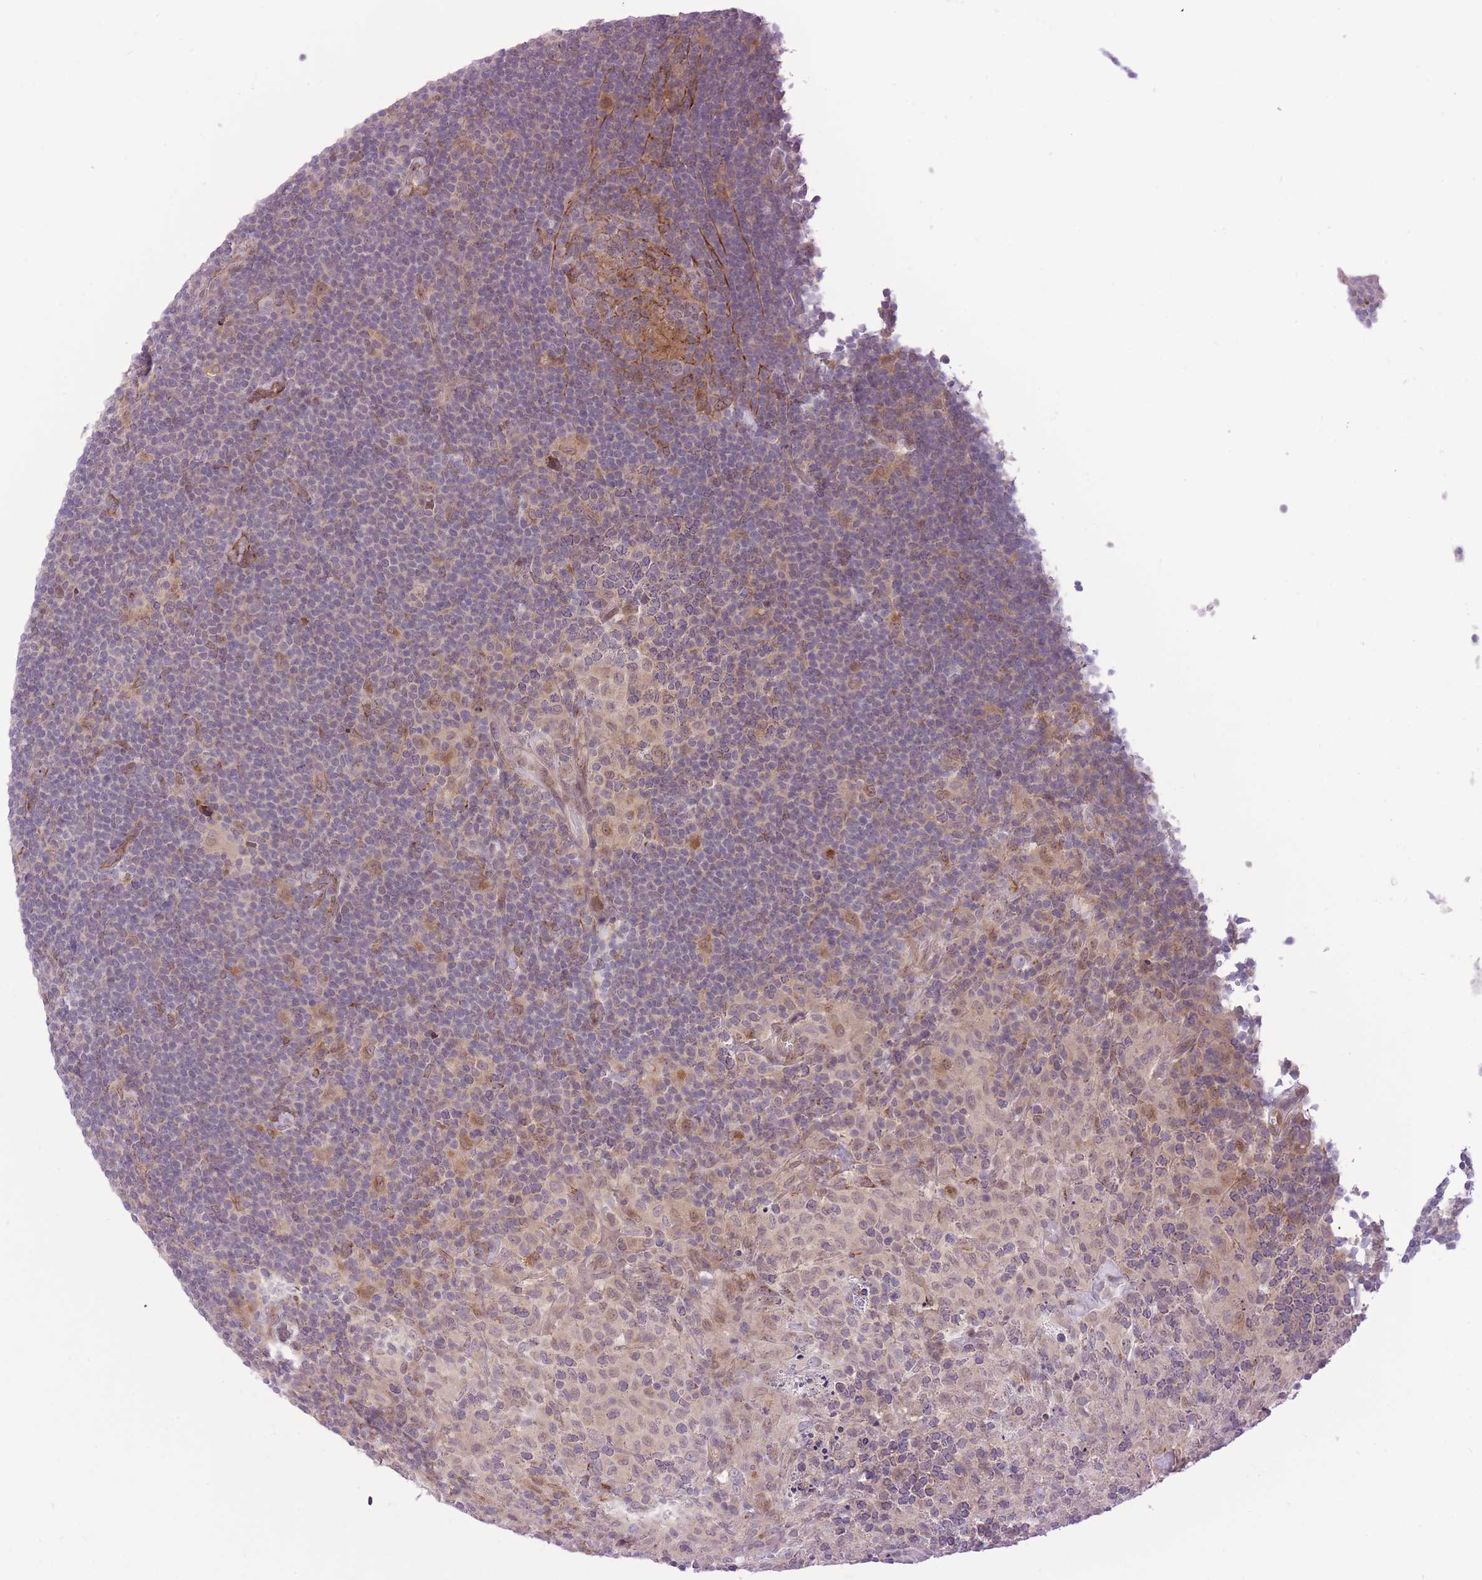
{"staining": {"intensity": "weak", "quantity": "25%-75%", "location": "cytoplasmic/membranous"}, "tissue": "lymphoma", "cell_type": "Tumor cells", "image_type": "cancer", "snomed": [{"axis": "morphology", "description": "Hodgkin's disease, NOS"}, {"axis": "topography", "description": "Lymph node"}], "caption": "An immunohistochemistry (IHC) image of neoplastic tissue is shown. Protein staining in brown highlights weak cytoplasmic/membranous positivity in Hodgkin's disease within tumor cells.", "gene": "ZBED5", "patient": {"sex": "female", "age": 57}}